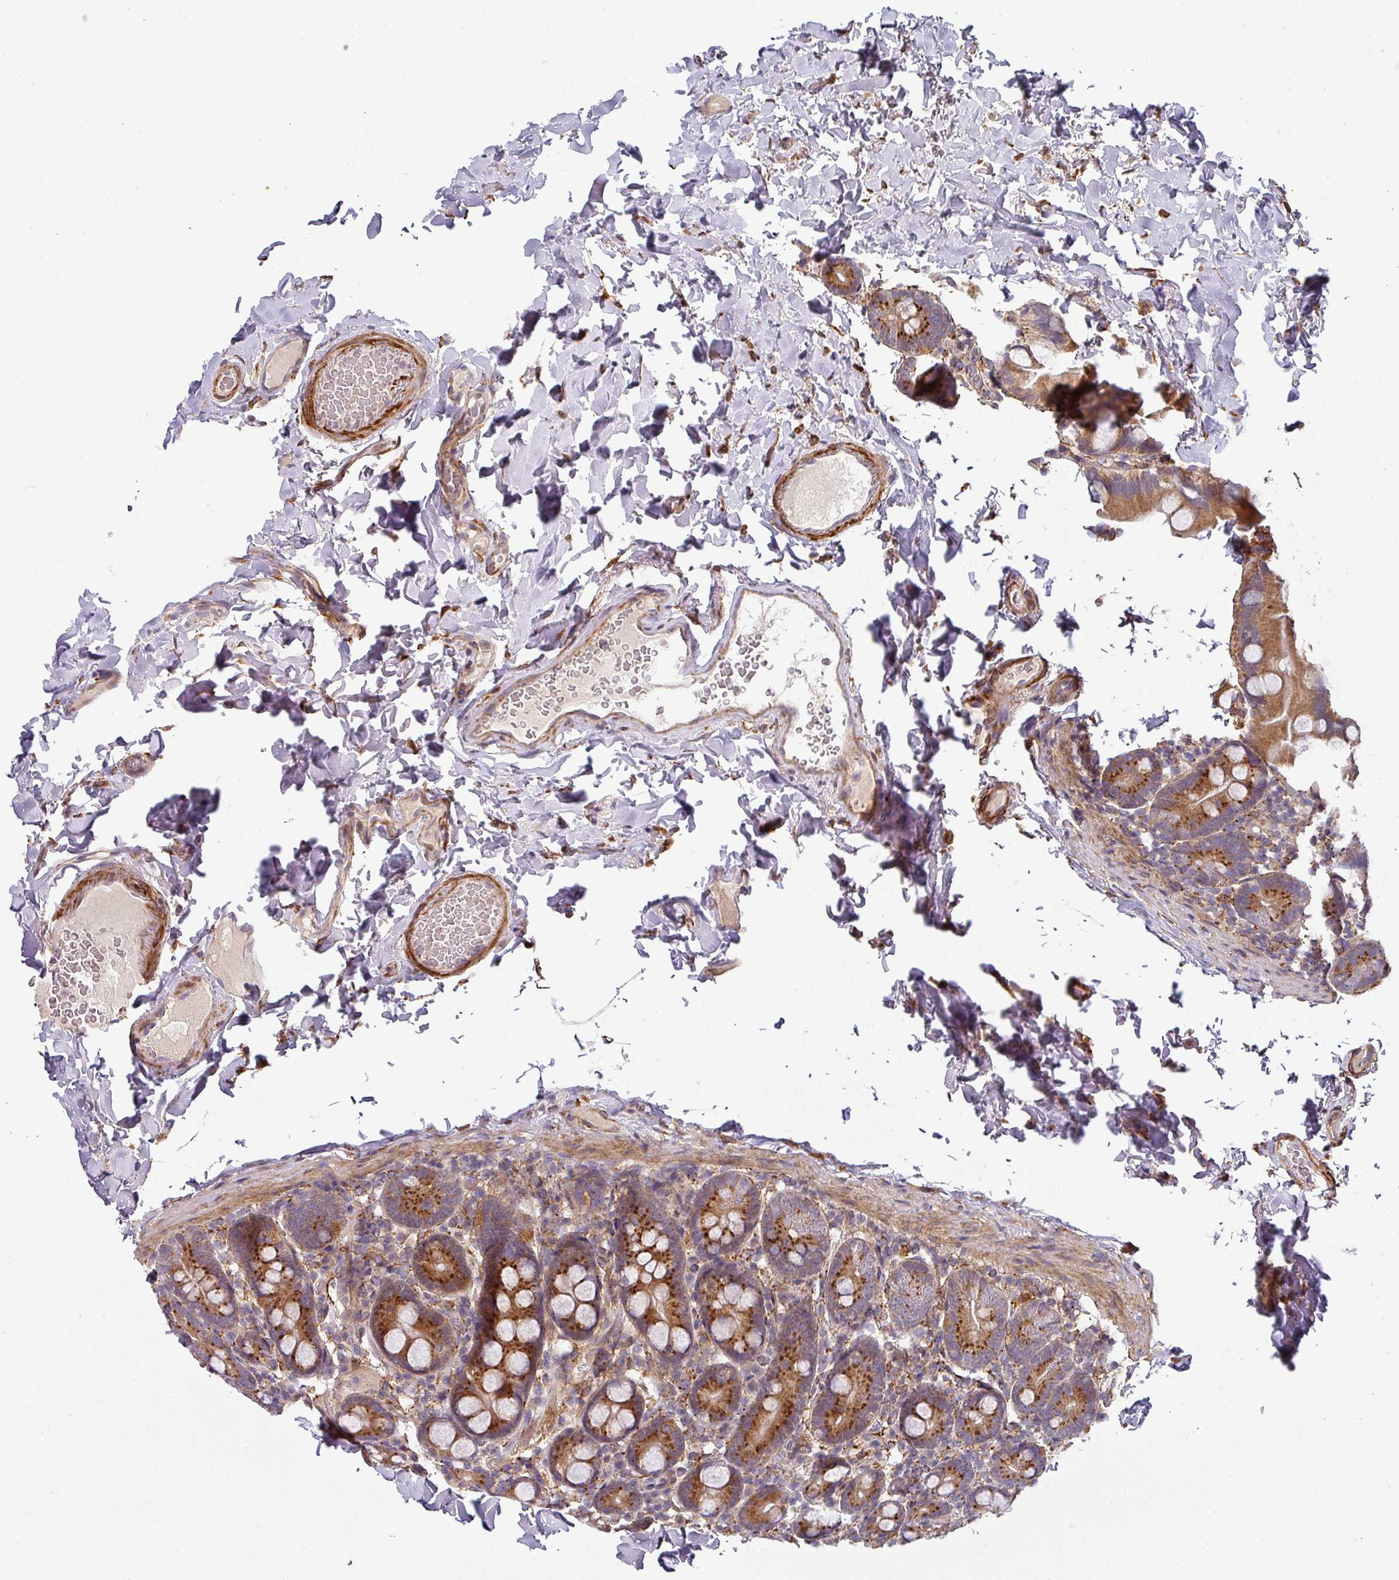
{"staining": {"intensity": "moderate", "quantity": ">75%", "location": "cytoplasmic/membranous"}, "tissue": "small intestine", "cell_type": "Glandular cells", "image_type": "normal", "snomed": [{"axis": "morphology", "description": "Normal tissue, NOS"}, {"axis": "topography", "description": "Small intestine"}], "caption": "Immunohistochemistry (IHC) (DAB) staining of benign small intestine reveals moderate cytoplasmic/membranous protein expression in about >75% of glandular cells.", "gene": "ZNF268", "patient": {"sex": "female", "age": 68}}